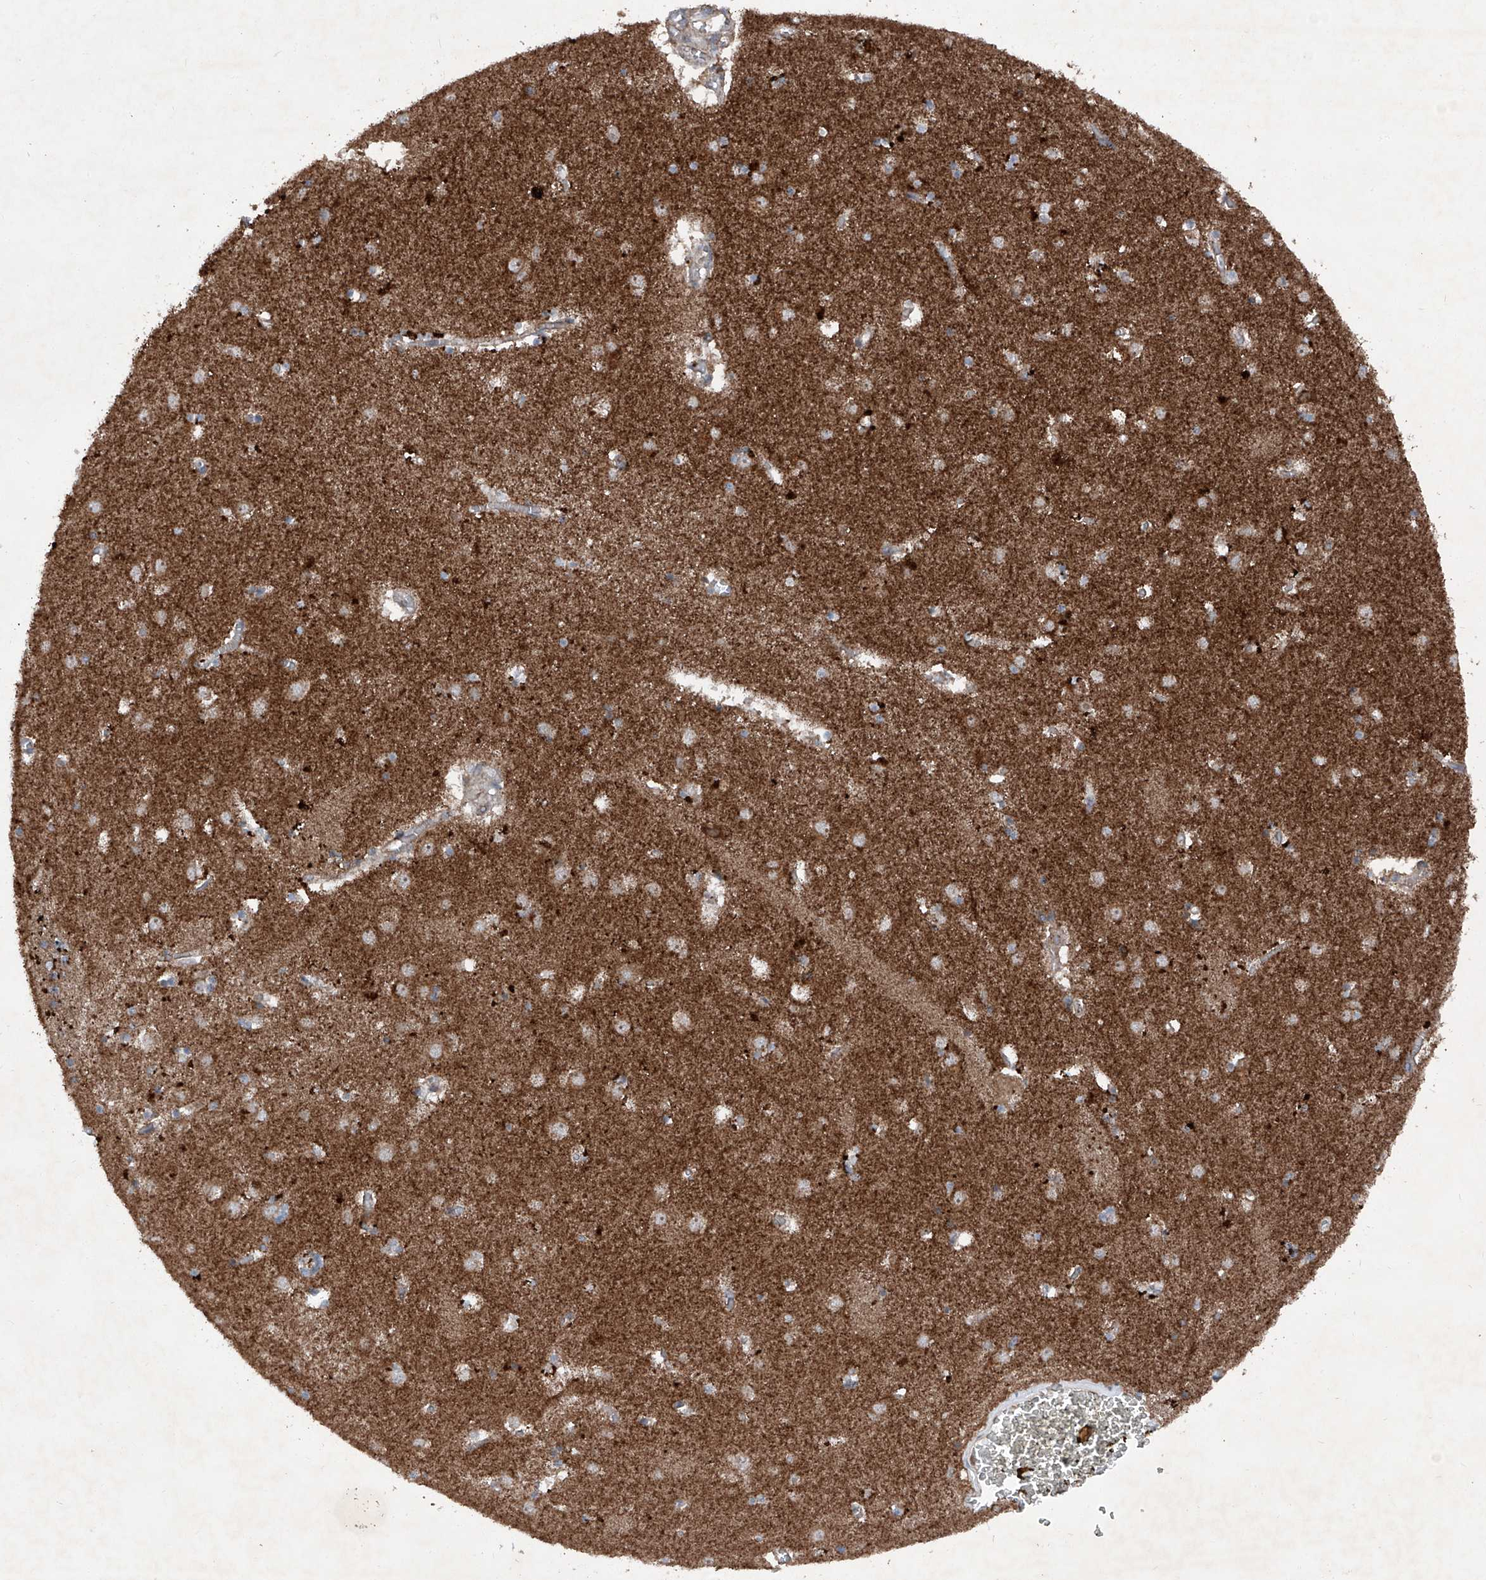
{"staining": {"intensity": "moderate", "quantity": ">75%", "location": "cytoplasmic/membranous"}, "tissue": "caudate", "cell_type": "Glial cells", "image_type": "normal", "snomed": [{"axis": "morphology", "description": "Normal tissue, NOS"}, {"axis": "topography", "description": "Lateral ventricle wall"}], "caption": "Protein expression analysis of normal caudate demonstrates moderate cytoplasmic/membranous positivity in approximately >75% of glial cells.", "gene": "DAD1", "patient": {"sex": "male", "age": 70}}